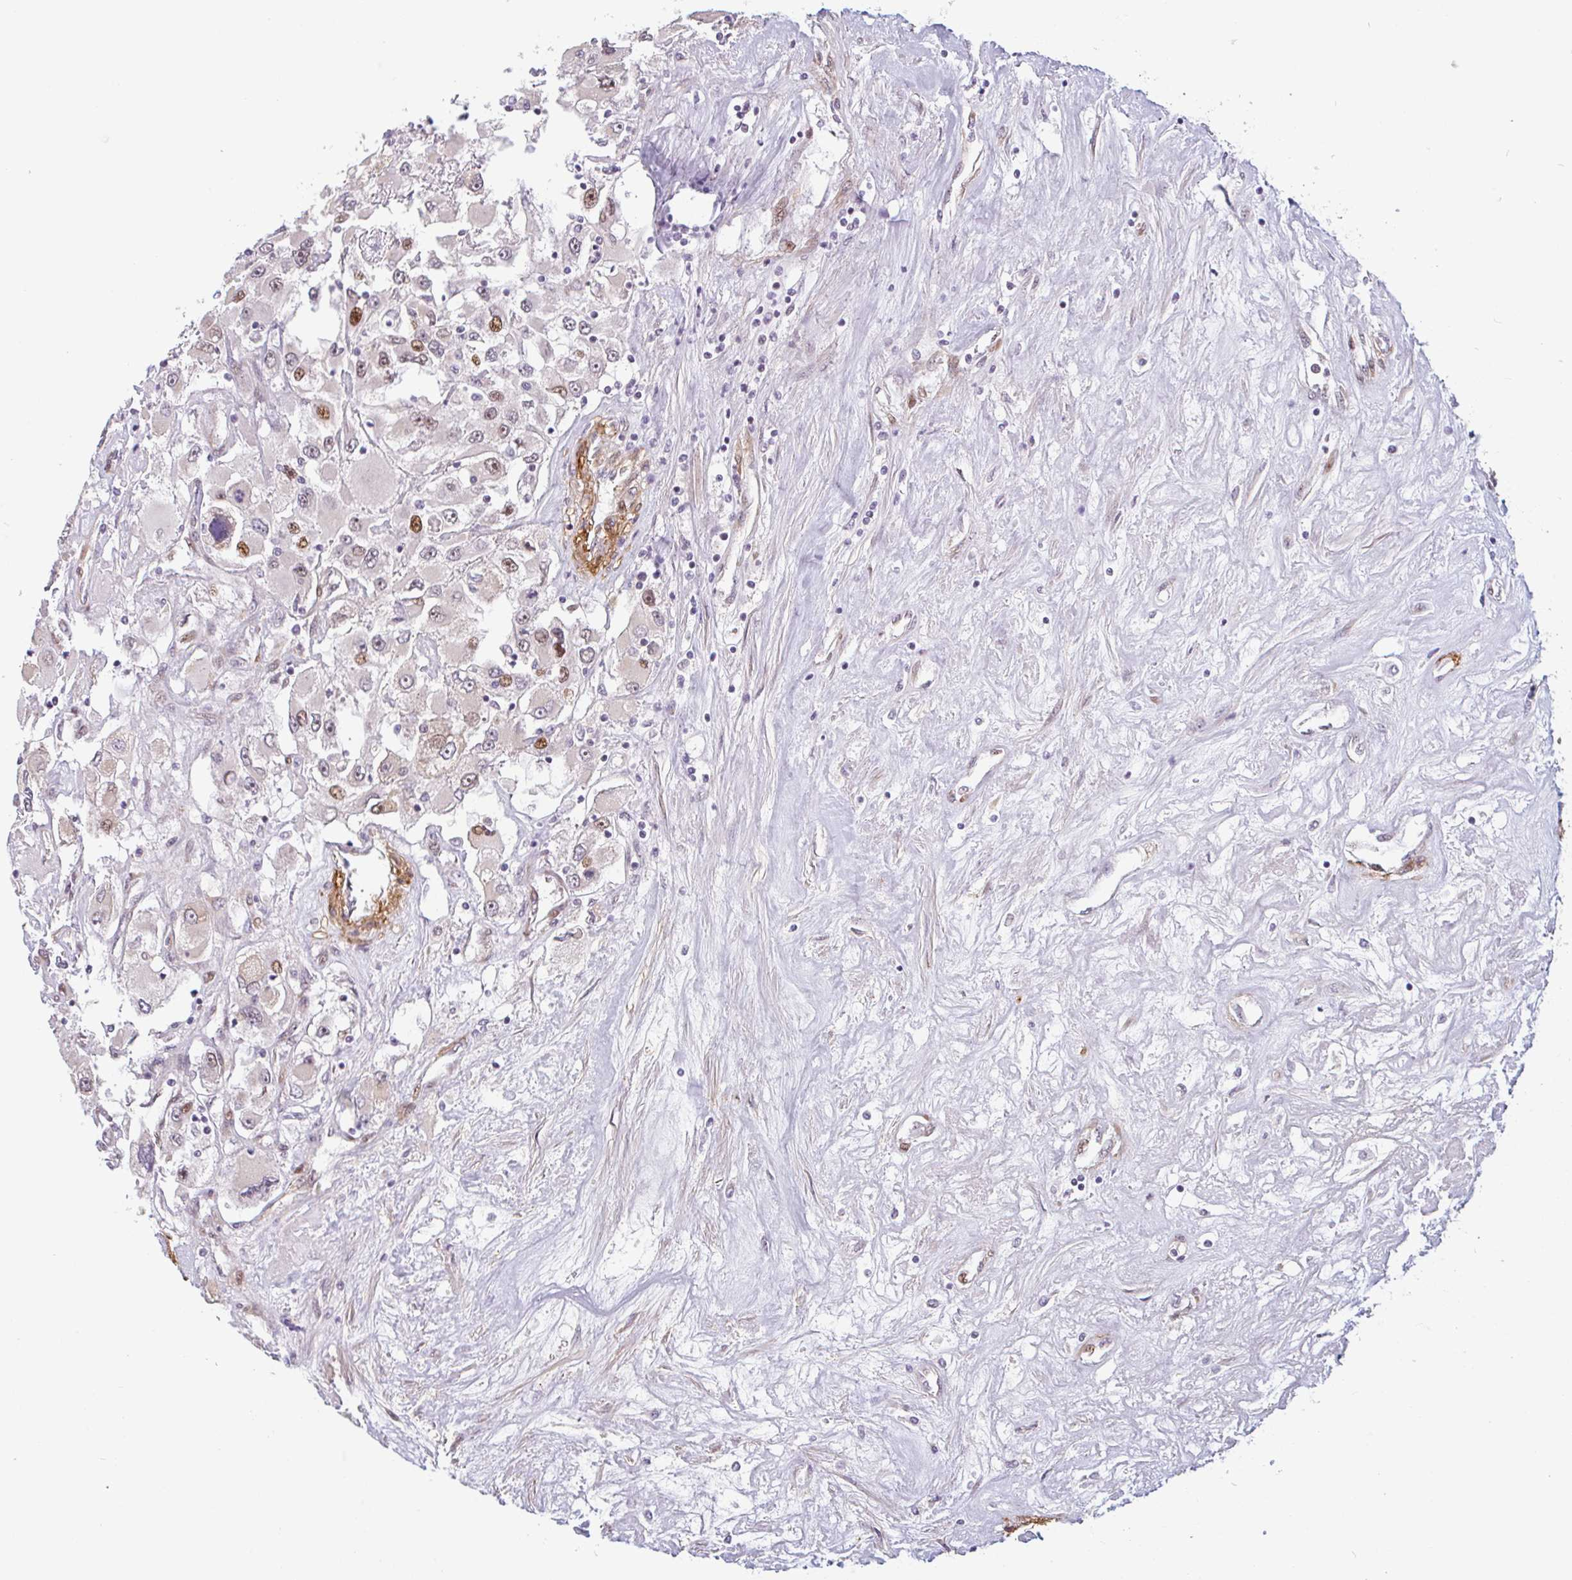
{"staining": {"intensity": "moderate", "quantity": "<25%", "location": "nuclear"}, "tissue": "renal cancer", "cell_type": "Tumor cells", "image_type": "cancer", "snomed": [{"axis": "morphology", "description": "Adenocarcinoma, NOS"}, {"axis": "topography", "description": "Kidney"}], "caption": "Renal cancer (adenocarcinoma) stained with DAB (3,3'-diaminobenzidine) IHC exhibits low levels of moderate nuclear expression in approximately <25% of tumor cells.", "gene": "TMEM119", "patient": {"sex": "female", "age": 52}}